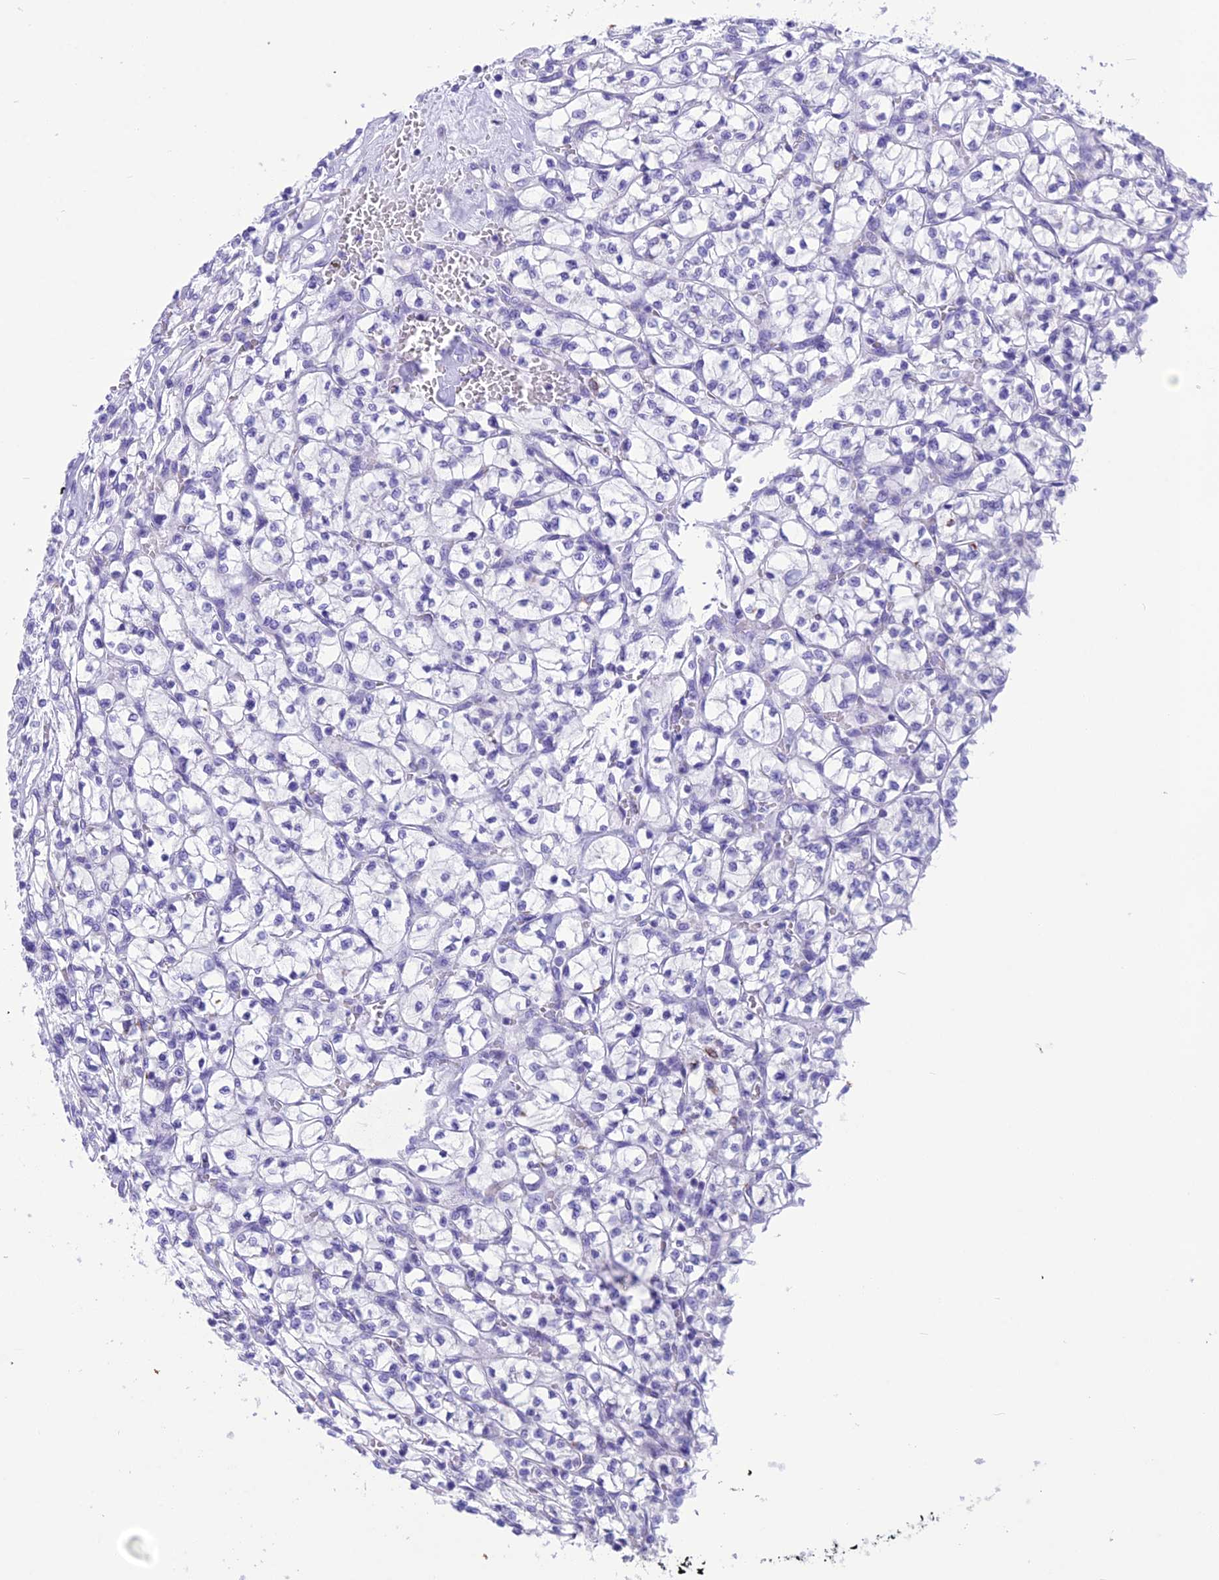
{"staining": {"intensity": "negative", "quantity": "none", "location": "none"}, "tissue": "renal cancer", "cell_type": "Tumor cells", "image_type": "cancer", "snomed": [{"axis": "morphology", "description": "Adenocarcinoma, NOS"}, {"axis": "topography", "description": "Kidney"}], "caption": "Immunohistochemistry (IHC) micrograph of neoplastic tissue: adenocarcinoma (renal) stained with DAB exhibits no significant protein positivity in tumor cells.", "gene": "TRAM1L1", "patient": {"sex": "female", "age": 64}}